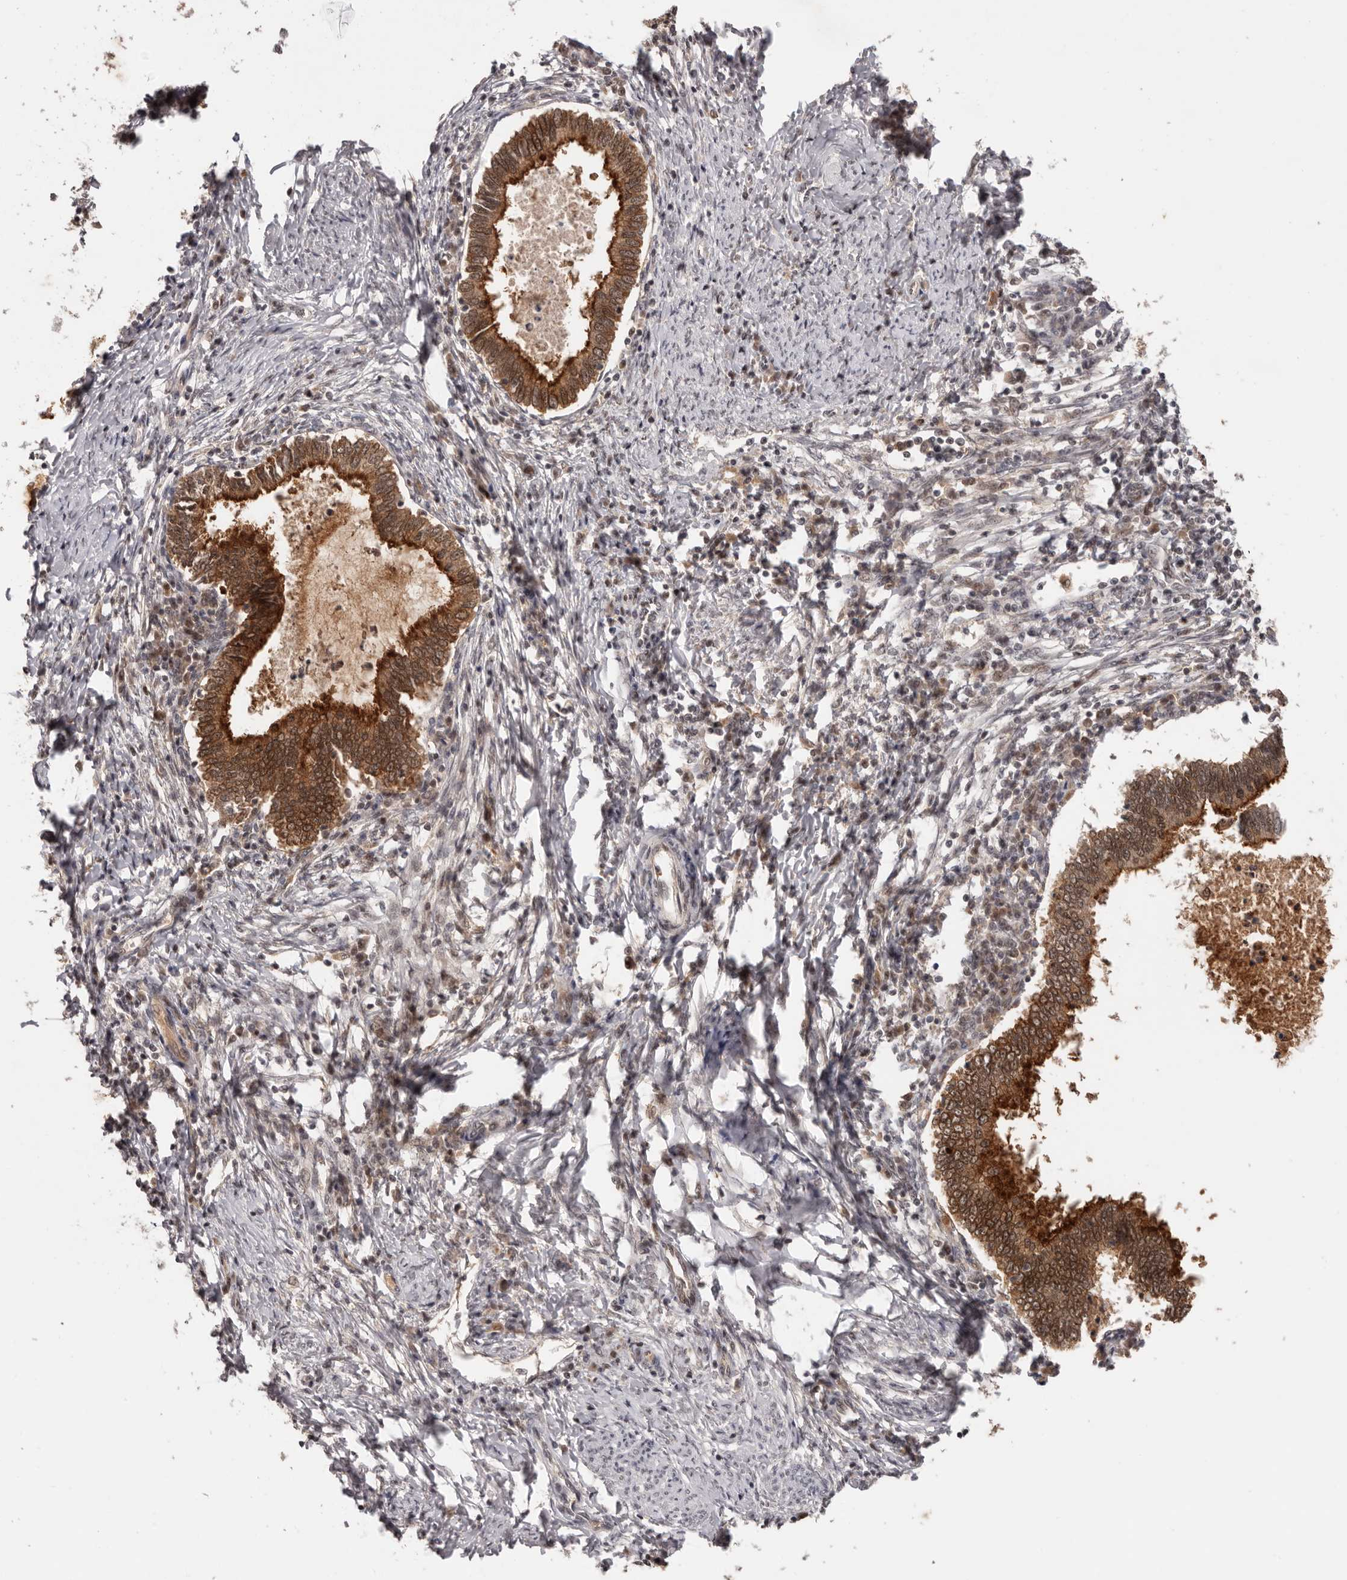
{"staining": {"intensity": "strong", "quantity": ">75%", "location": "cytoplasmic/membranous,nuclear"}, "tissue": "cervical cancer", "cell_type": "Tumor cells", "image_type": "cancer", "snomed": [{"axis": "morphology", "description": "Adenocarcinoma, NOS"}, {"axis": "topography", "description": "Cervix"}], "caption": "Immunohistochemical staining of cervical cancer (adenocarcinoma) shows high levels of strong cytoplasmic/membranous and nuclear staining in about >75% of tumor cells.", "gene": "TBX5", "patient": {"sex": "female", "age": 36}}